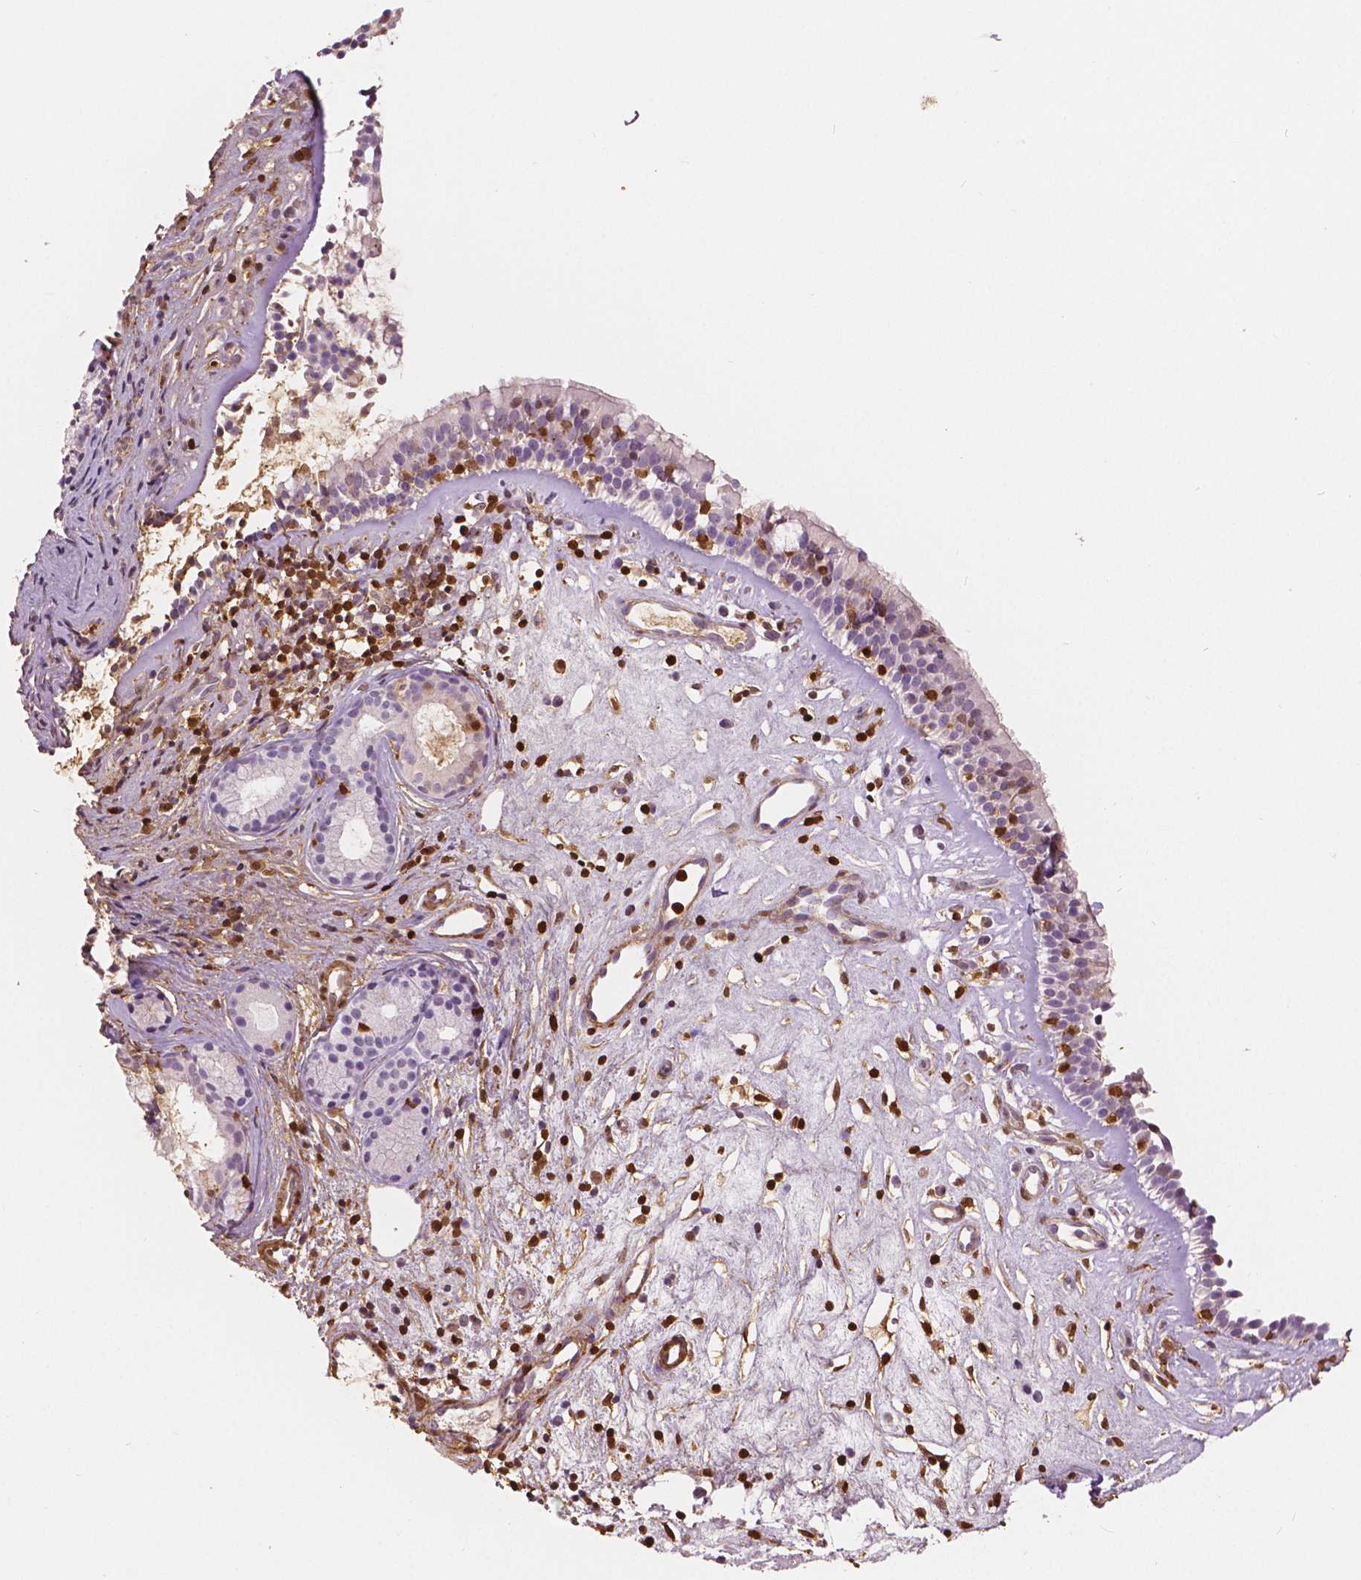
{"staining": {"intensity": "negative", "quantity": "none", "location": "none"}, "tissue": "nasopharynx", "cell_type": "Respiratory epithelial cells", "image_type": "normal", "snomed": [{"axis": "morphology", "description": "Normal tissue, NOS"}, {"axis": "topography", "description": "Nasopharynx"}], "caption": "Normal nasopharynx was stained to show a protein in brown. There is no significant expression in respiratory epithelial cells. (Immunohistochemistry (ihc), brightfield microscopy, high magnification).", "gene": "S100A4", "patient": {"sex": "female", "age": 52}}